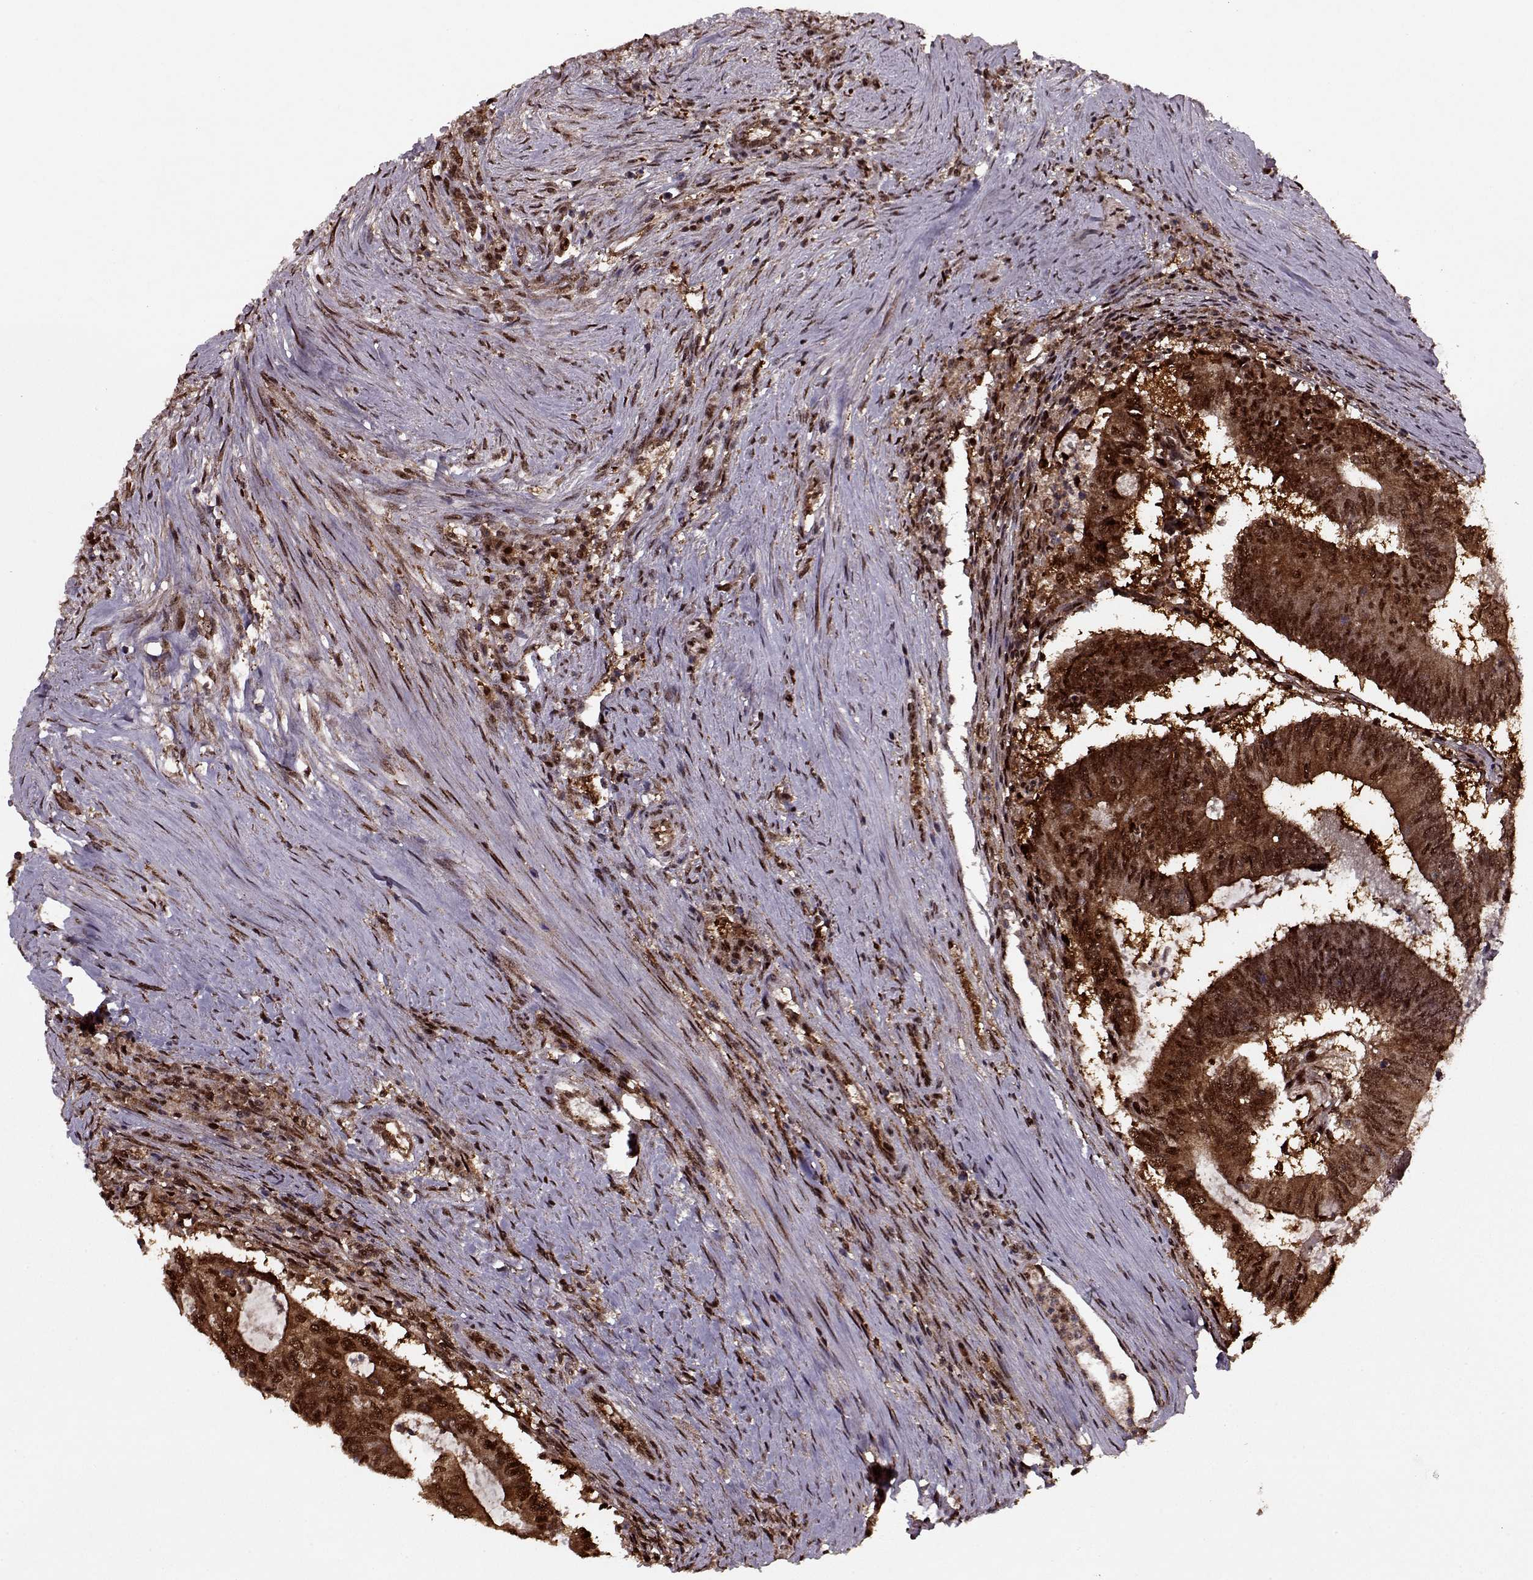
{"staining": {"intensity": "strong", "quantity": ">75%", "location": "cytoplasmic/membranous,nuclear"}, "tissue": "colorectal cancer", "cell_type": "Tumor cells", "image_type": "cancer", "snomed": [{"axis": "morphology", "description": "Adenocarcinoma, NOS"}, {"axis": "topography", "description": "Colon"}], "caption": "Immunohistochemical staining of colorectal cancer demonstrates high levels of strong cytoplasmic/membranous and nuclear staining in approximately >75% of tumor cells.", "gene": "PSMA7", "patient": {"sex": "female", "age": 70}}